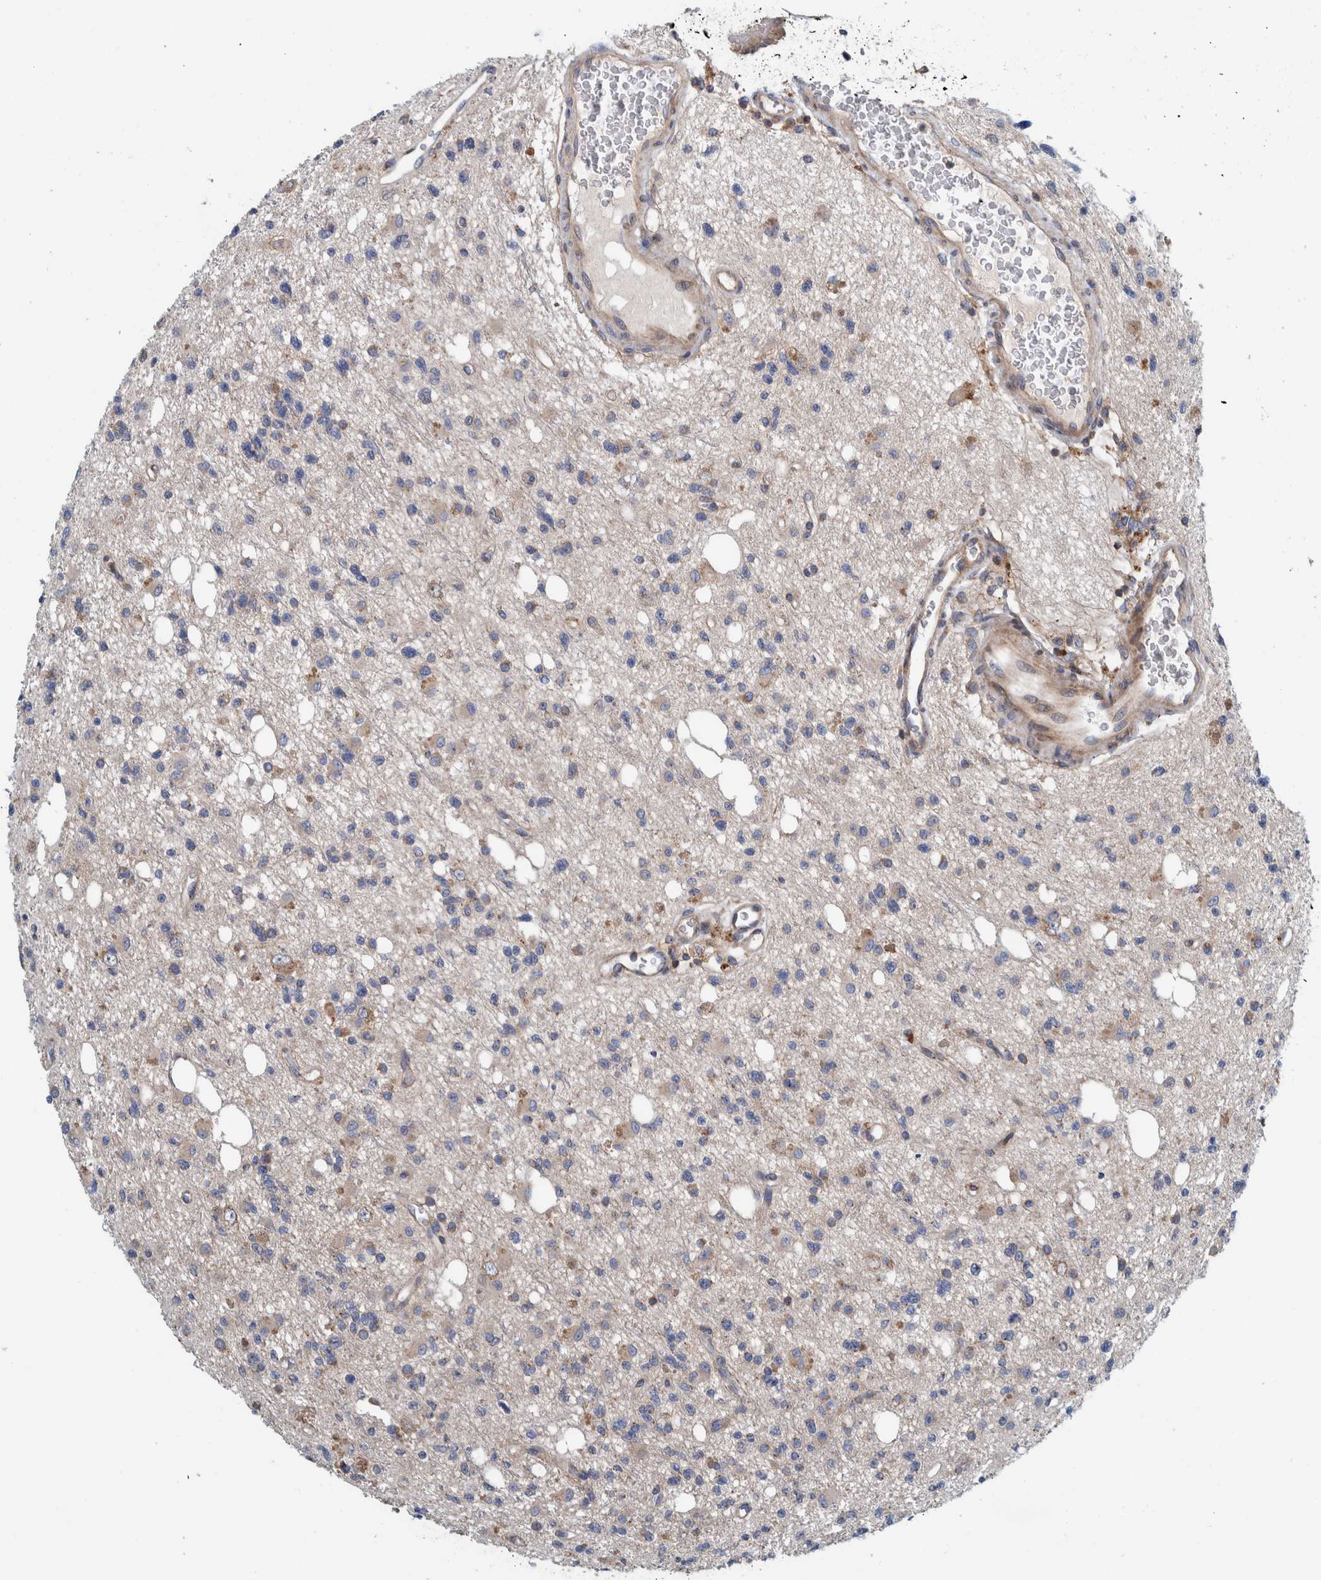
{"staining": {"intensity": "weak", "quantity": "<25%", "location": "cytoplasmic/membranous"}, "tissue": "glioma", "cell_type": "Tumor cells", "image_type": "cancer", "snomed": [{"axis": "morphology", "description": "Glioma, malignant, High grade"}, {"axis": "topography", "description": "Brain"}], "caption": "Histopathology image shows no significant protein expression in tumor cells of glioma.", "gene": "CCM2", "patient": {"sex": "female", "age": 62}}